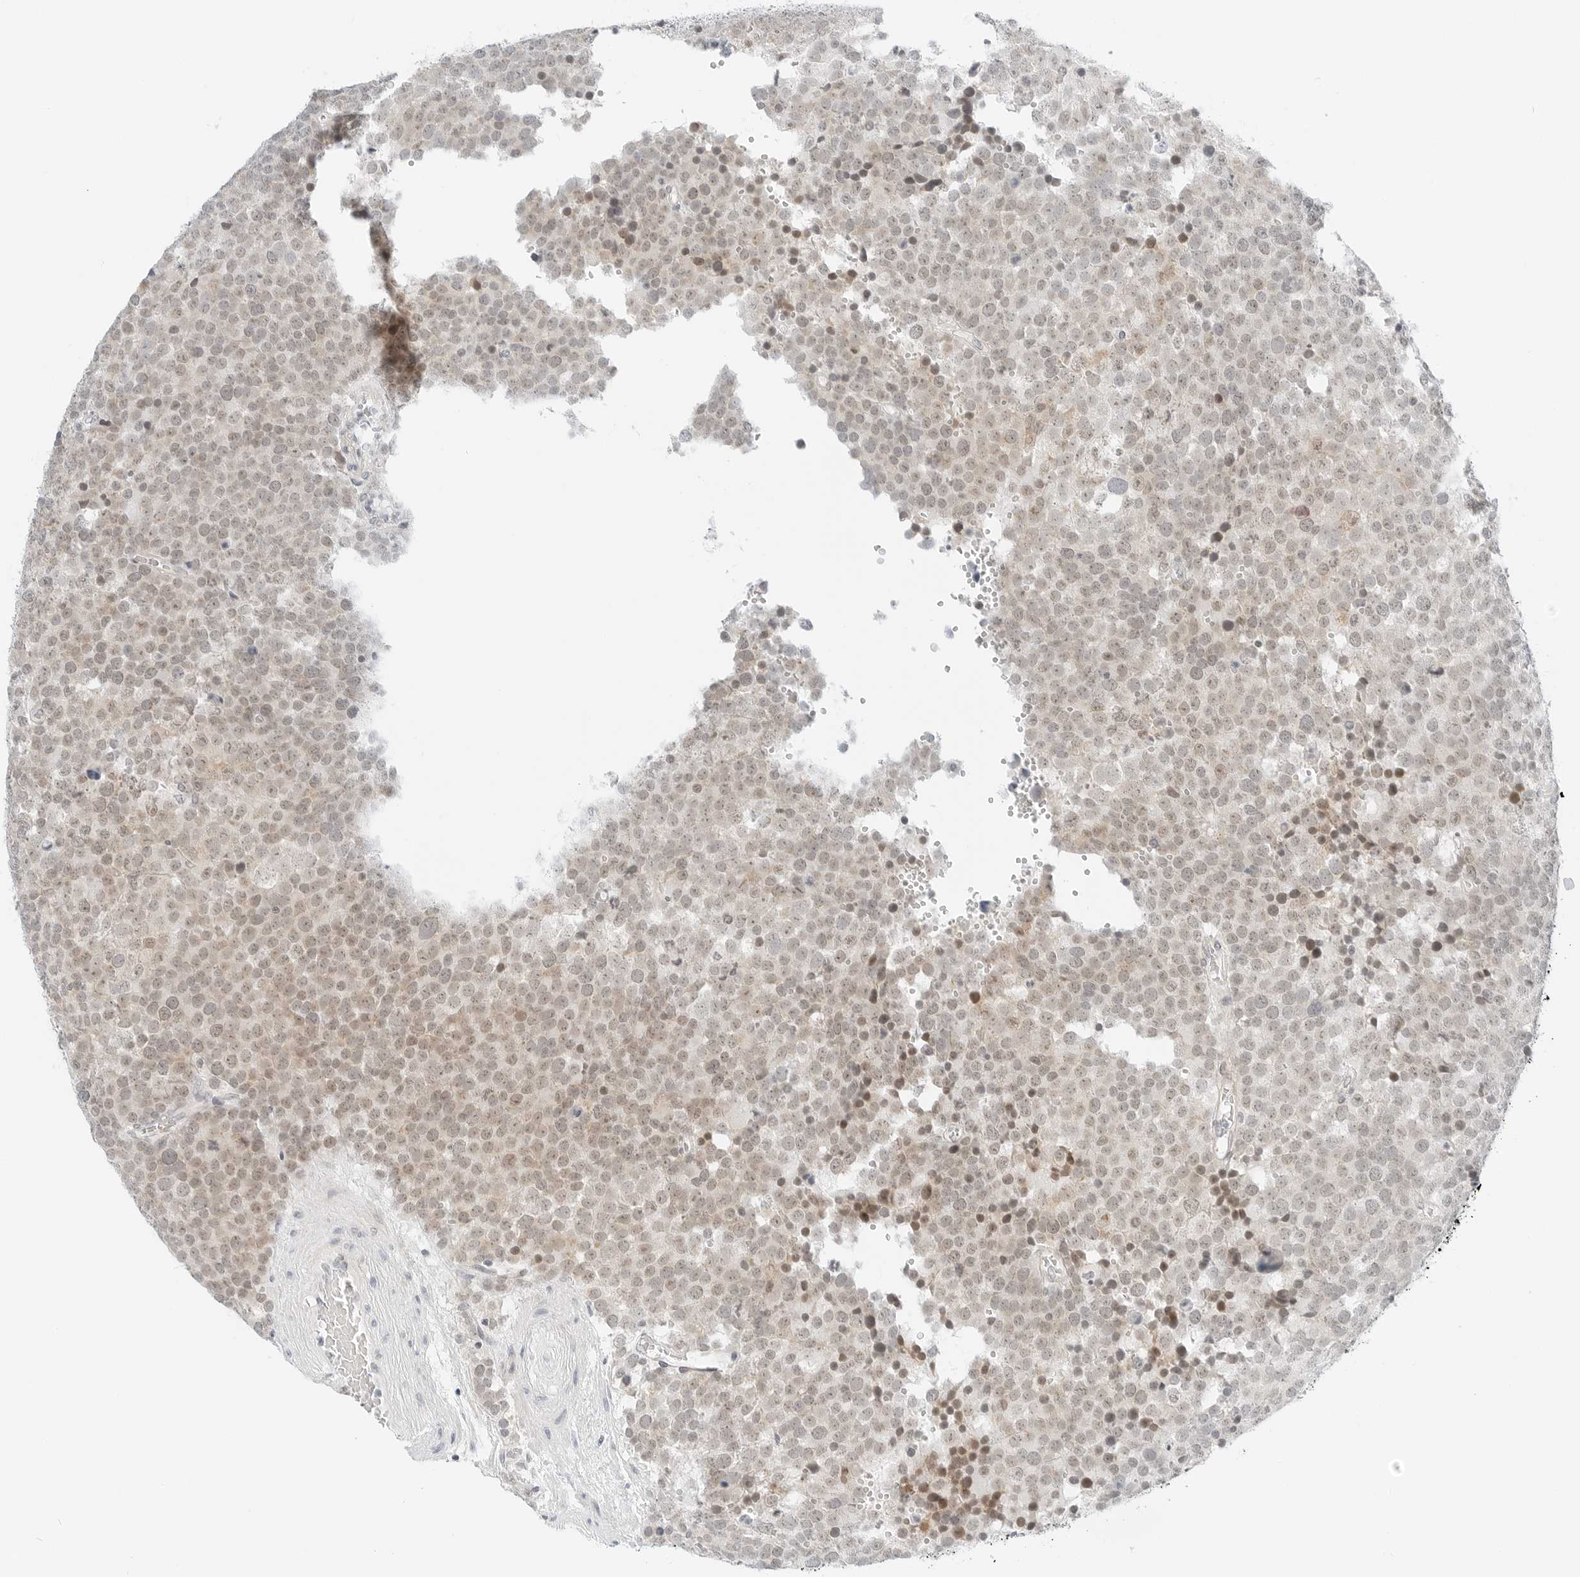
{"staining": {"intensity": "weak", "quantity": "25%-75%", "location": "nuclear"}, "tissue": "testis cancer", "cell_type": "Tumor cells", "image_type": "cancer", "snomed": [{"axis": "morphology", "description": "Seminoma, NOS"}, {"axis": "topography", "description": "Testis"}], "caption": "Immunohistochemistry (DAB (3,3'-diaminobenzidine)) staining of testis seminoma shows weak nuclear protein staining in about 25%-75% of tumor cells. The protein is shown in brown color, while the nuclei are stained blue.", "gene": "CCSAP", "patient": {"sex": "male", "age": 71}}